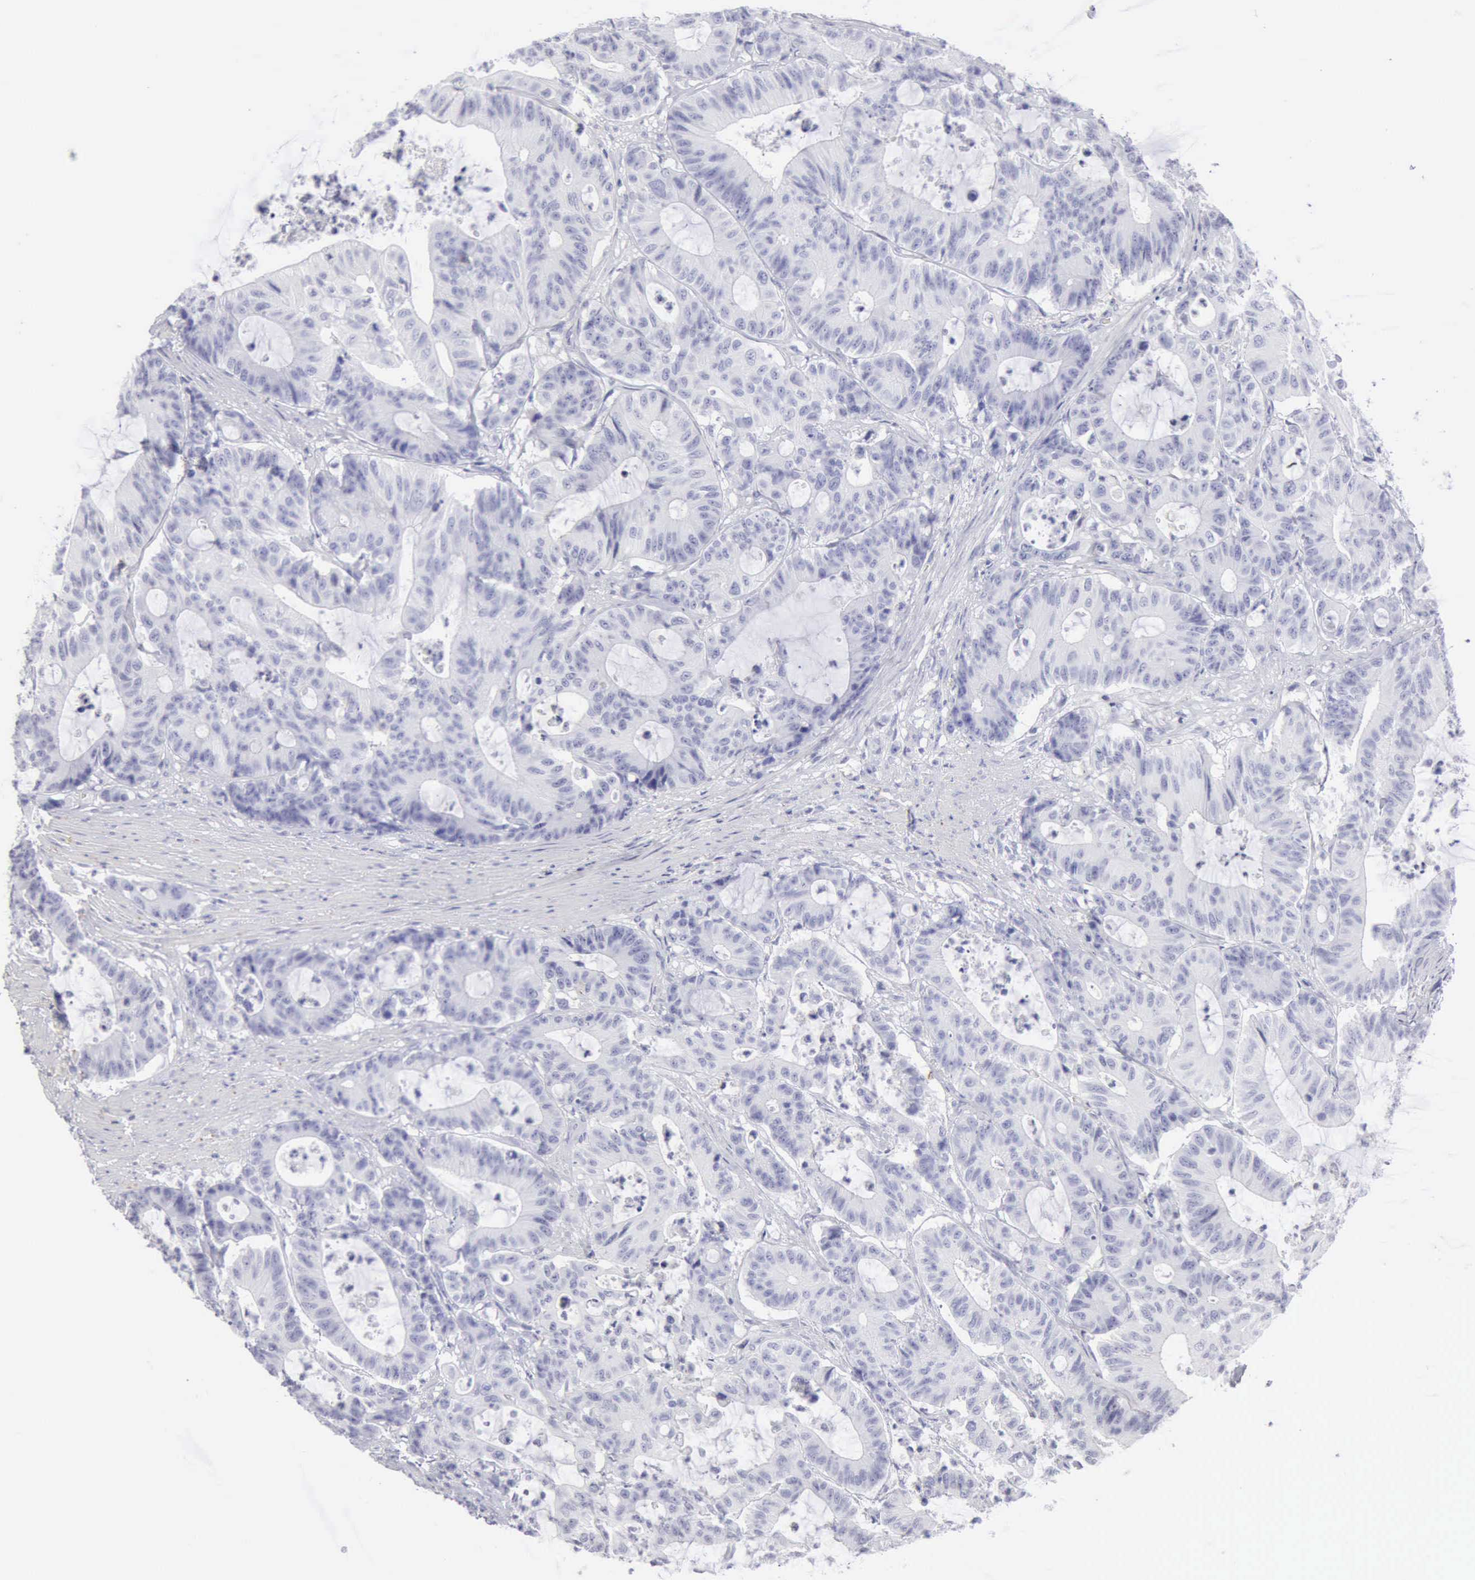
{"staining": {"intensity": "negative", "quantity": "none", "location": "none"}, "tissue": "colorectal cancer", "cell_type": "Tumor cells", "image_type": "cancer", "snomed": [{"axis": "morphology", "description": "Adenocarcinoma, NOS"}, {"axis": "topography", "description": "Colon"}], "caption": "The immunohistochemistry (IHC) histopathology image has no significant positivity in tumor cells of colorectal adenocarcinoma tissue.", "gene": "NCAM1", "patient": {"sex": "female", "age": 84}}